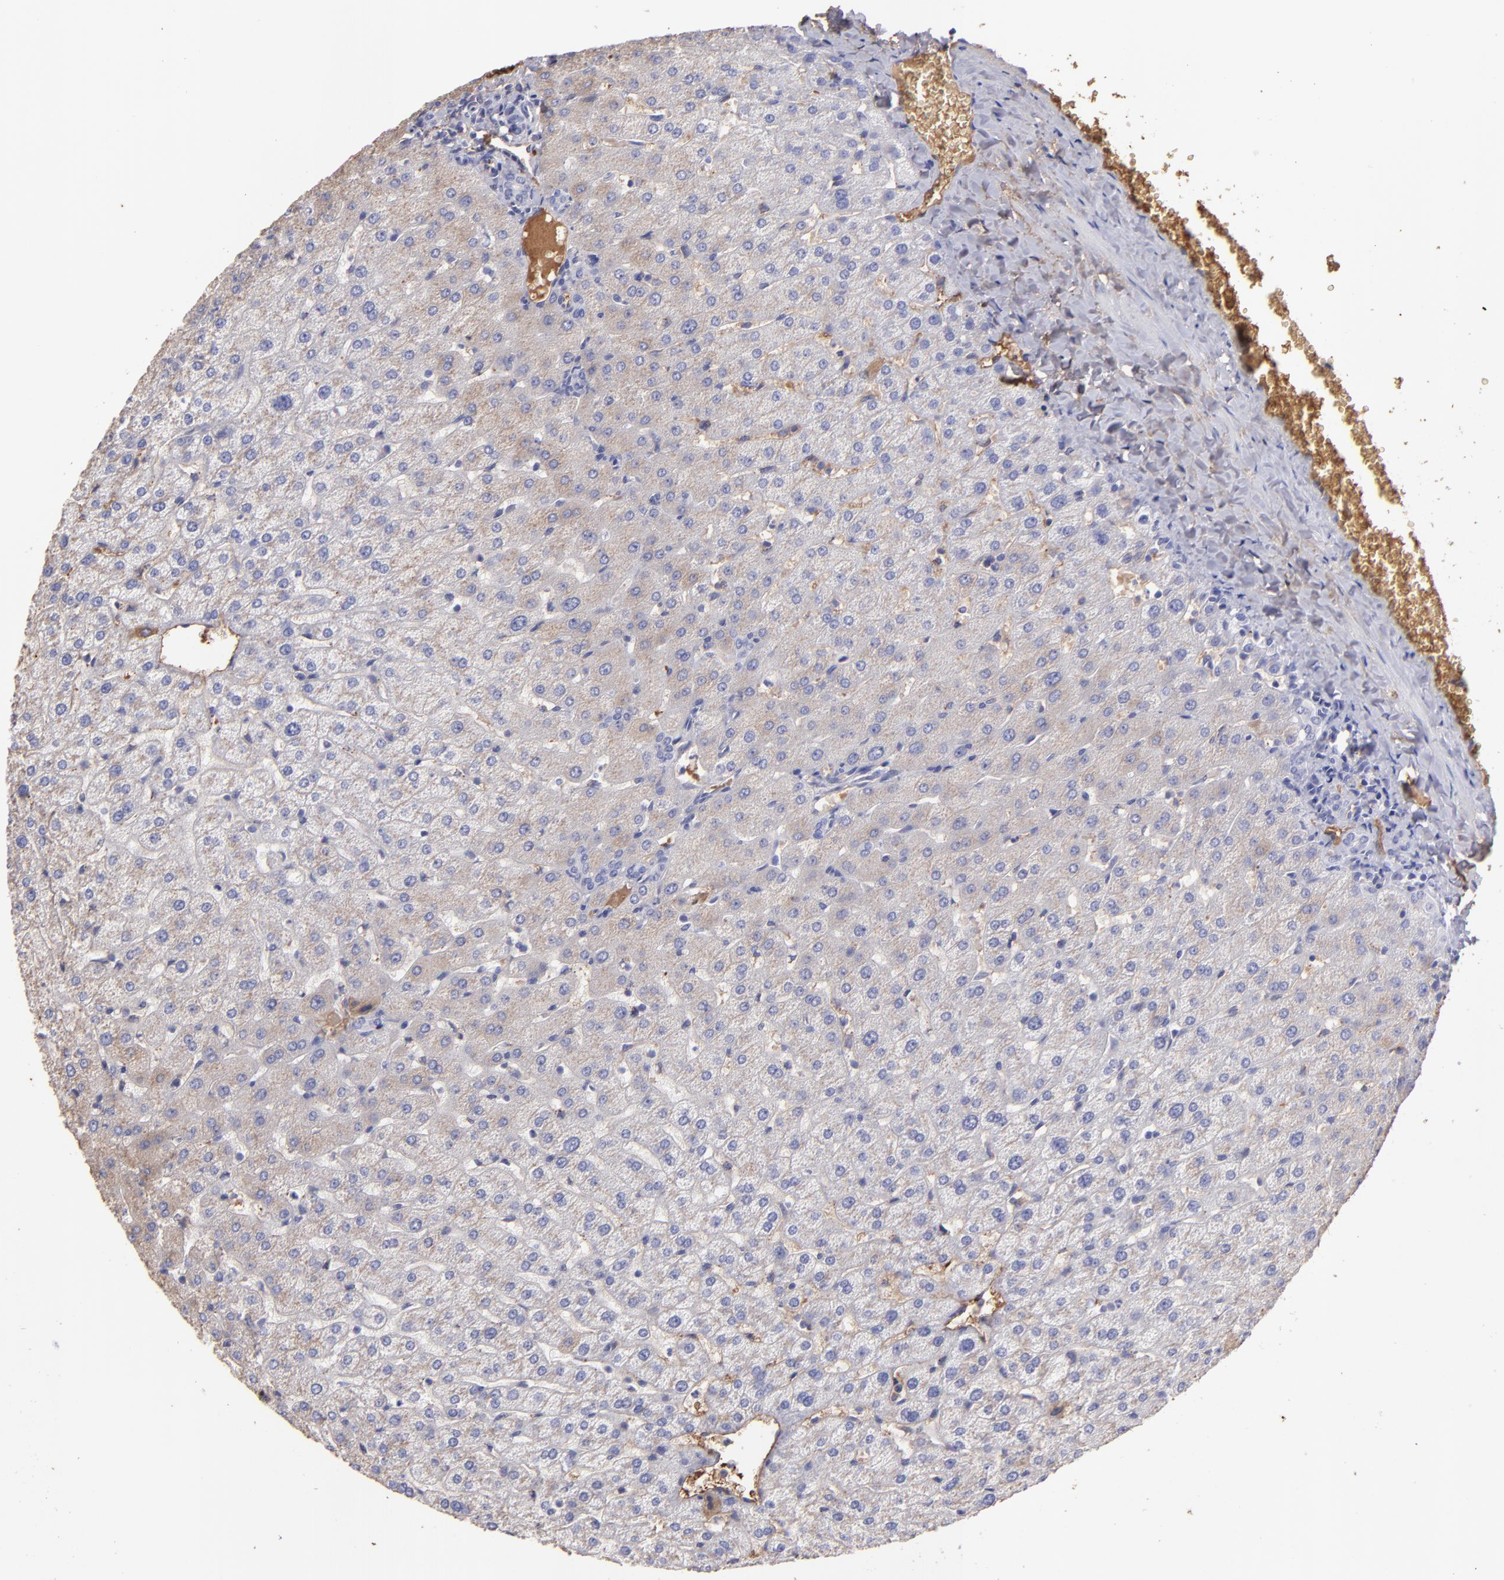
{"staining": {"intensity": "negative", "quantity": "none", "location": "none"}, "tissue": "liver", "cell_type": "Cholangiocytes", "image_type": "normal", "snomed": [{"axis": "morphology", "description": "Normal tissue, NOS"}, {"axis": "morphology", "description": "Fibrosis, NOS"}, {"axis": "topography", "description": "Liver"}], "caption": "Cholangiocytes are negative for protein expression in unremarkable human liver. The staining is performed using DAB brown chromogen with nuclei counter-stained in using hematoxylin.", "gene": "FGB", "patient": {"sex": "female", "age": 29}}